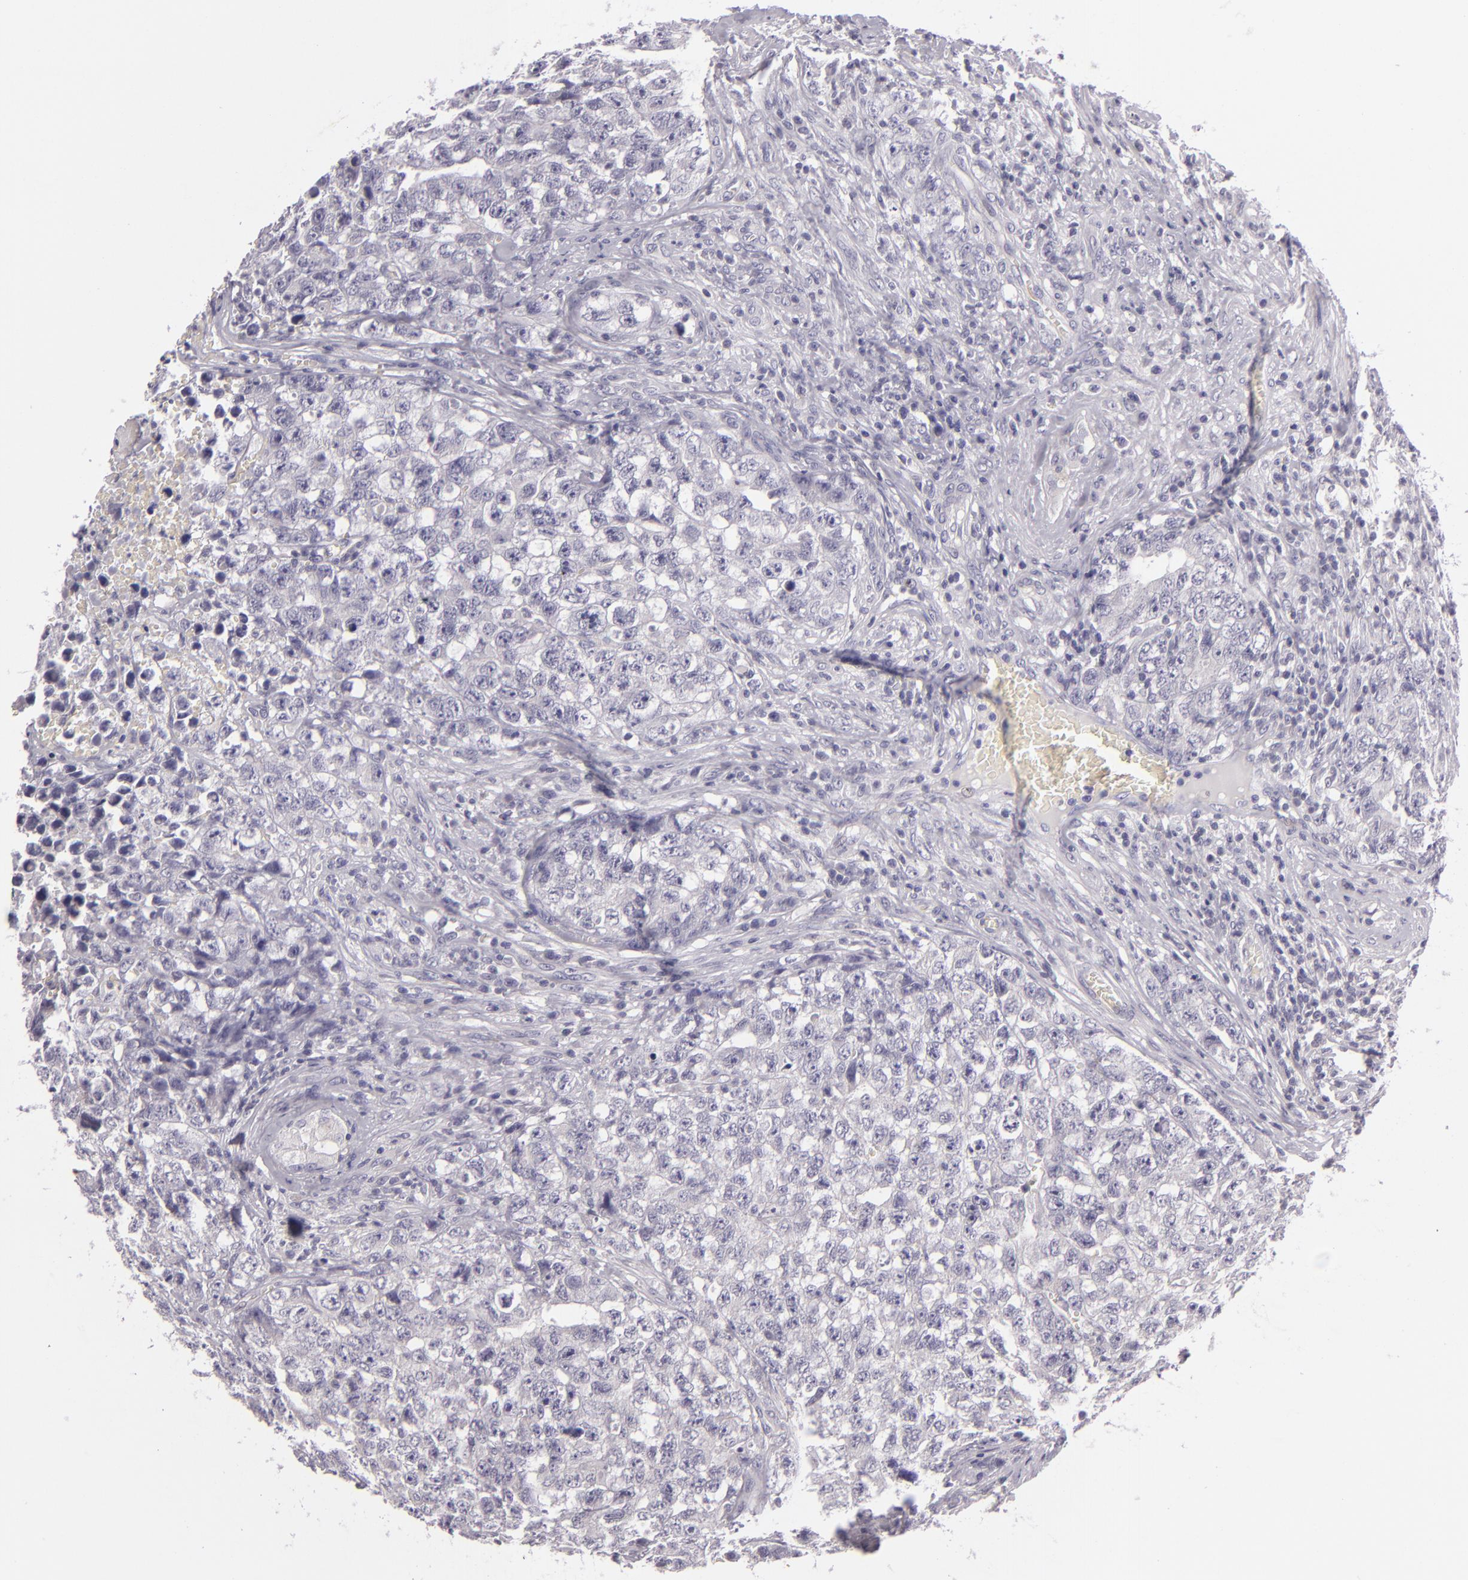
{"staining": {"intensity": "negative", "quantity": "none", "location": "none"}, "tissue": "testis cancer", "cell_type": "Tumor cells", "image_type": "cancer", "snomed": [{"axis": "morphology", "description": "Carcinoma, Embryonal, NOS"}, {"axis": "topography", "description": "Testis"}], "caption": "Immunohistochemical staining of embryonal carcinoma (testis) demonstrates no significant positivity in tumor cells.", "gene": "EGFL6", "patient": {"sex": "male", "age": 31}}